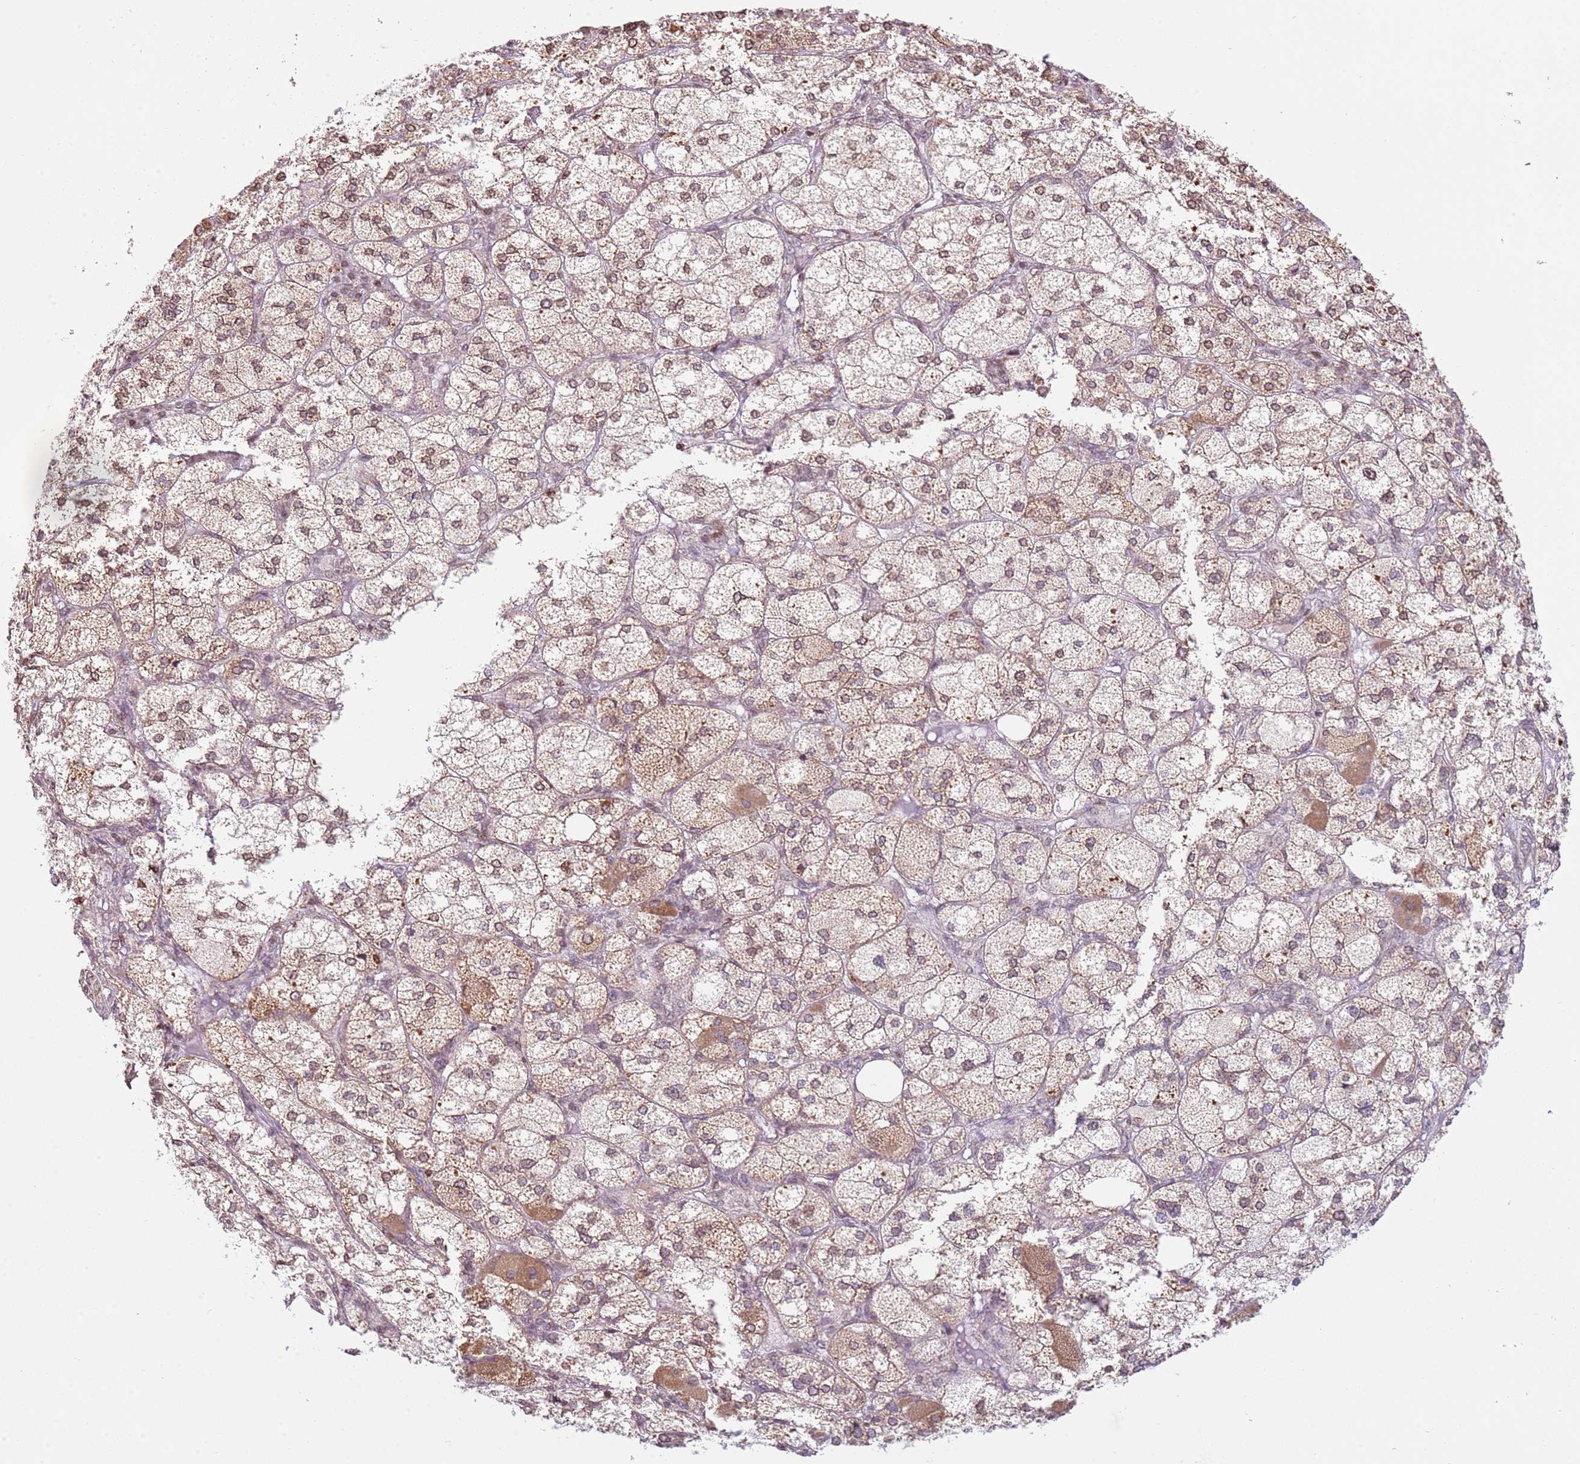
{"staining": {"intensity": "moderate", "quantity": ">75%", "location": "cytoplasmic/membranous"}, "tissue": "adrenal gland", "cell_type": "Glandular cells", "image_type": "normal", "snomed": [{"axis": "morphology", "description": "Normal tissue, NOS"}, {"axis": "topography", "description": "Adrenal gland"}], "caption": "DAB immunohistochemical staining of normal adrenal gland shows moderate cytoplasmic/membranous protein staining in approximately >75% of glandular cells.", "gene": "SCAF1", "patient": {"sex": "female", "age": 61}}